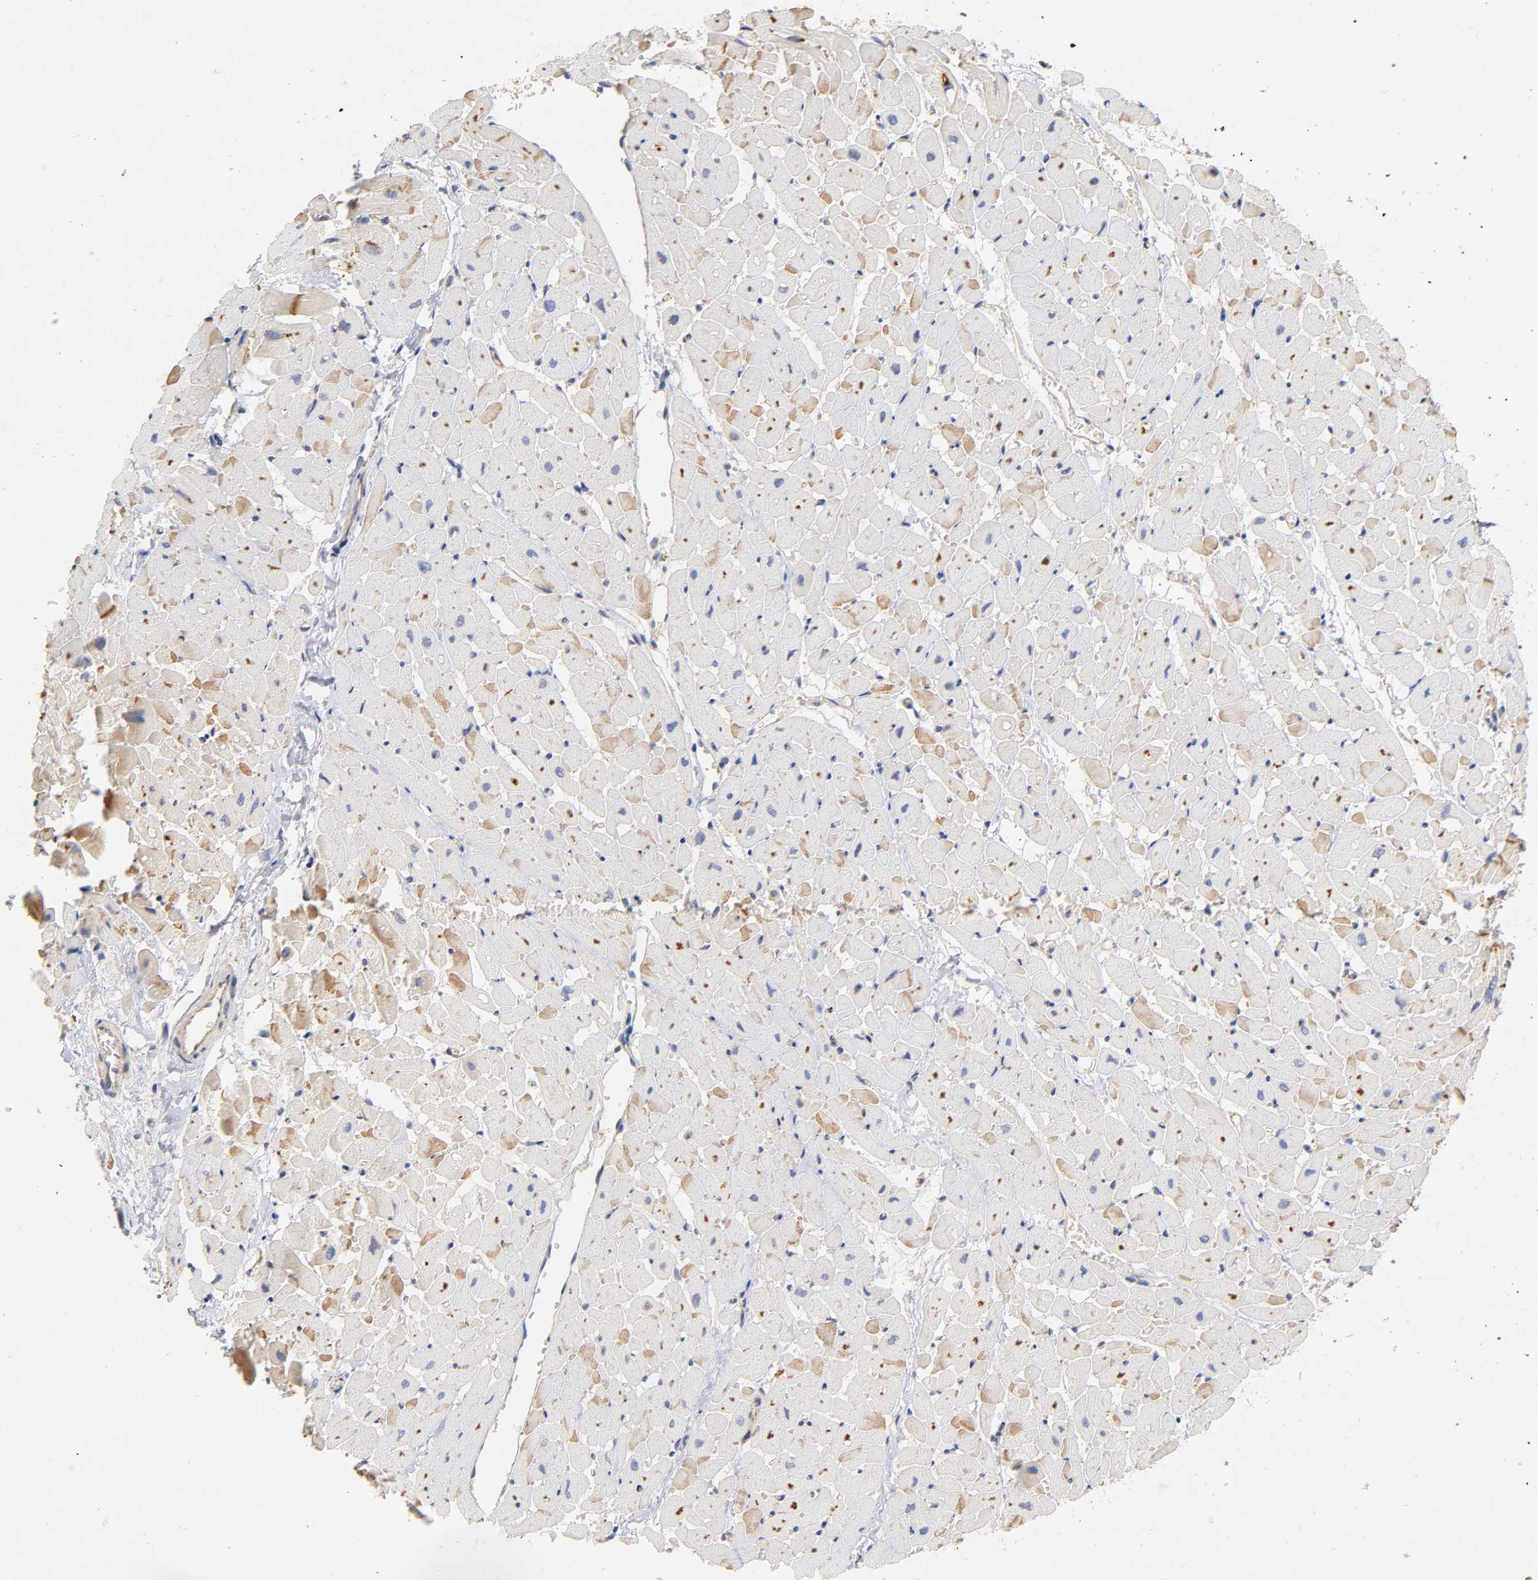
{"staining": {"intensity": "strong", "quantity": "25%-75%", "location": "cytoplasmic/membranous"}, "tissue": "heart muscle", "cell_type": "Cardiomyocytes", "image_type": "normal", "snomed": [{"axis": "morphology", "description": "Normal tissue, NOS"}, {"axis": "topography", "description": "Heart"}], "caption": "The image displays staining of normal heart muscle, revealing strong cytoplasmic/membranous protein positivity (brown color) within cardiomyocytes.", "gene": "PDZD11", "patient": {"sex": "male", "age": 45}}